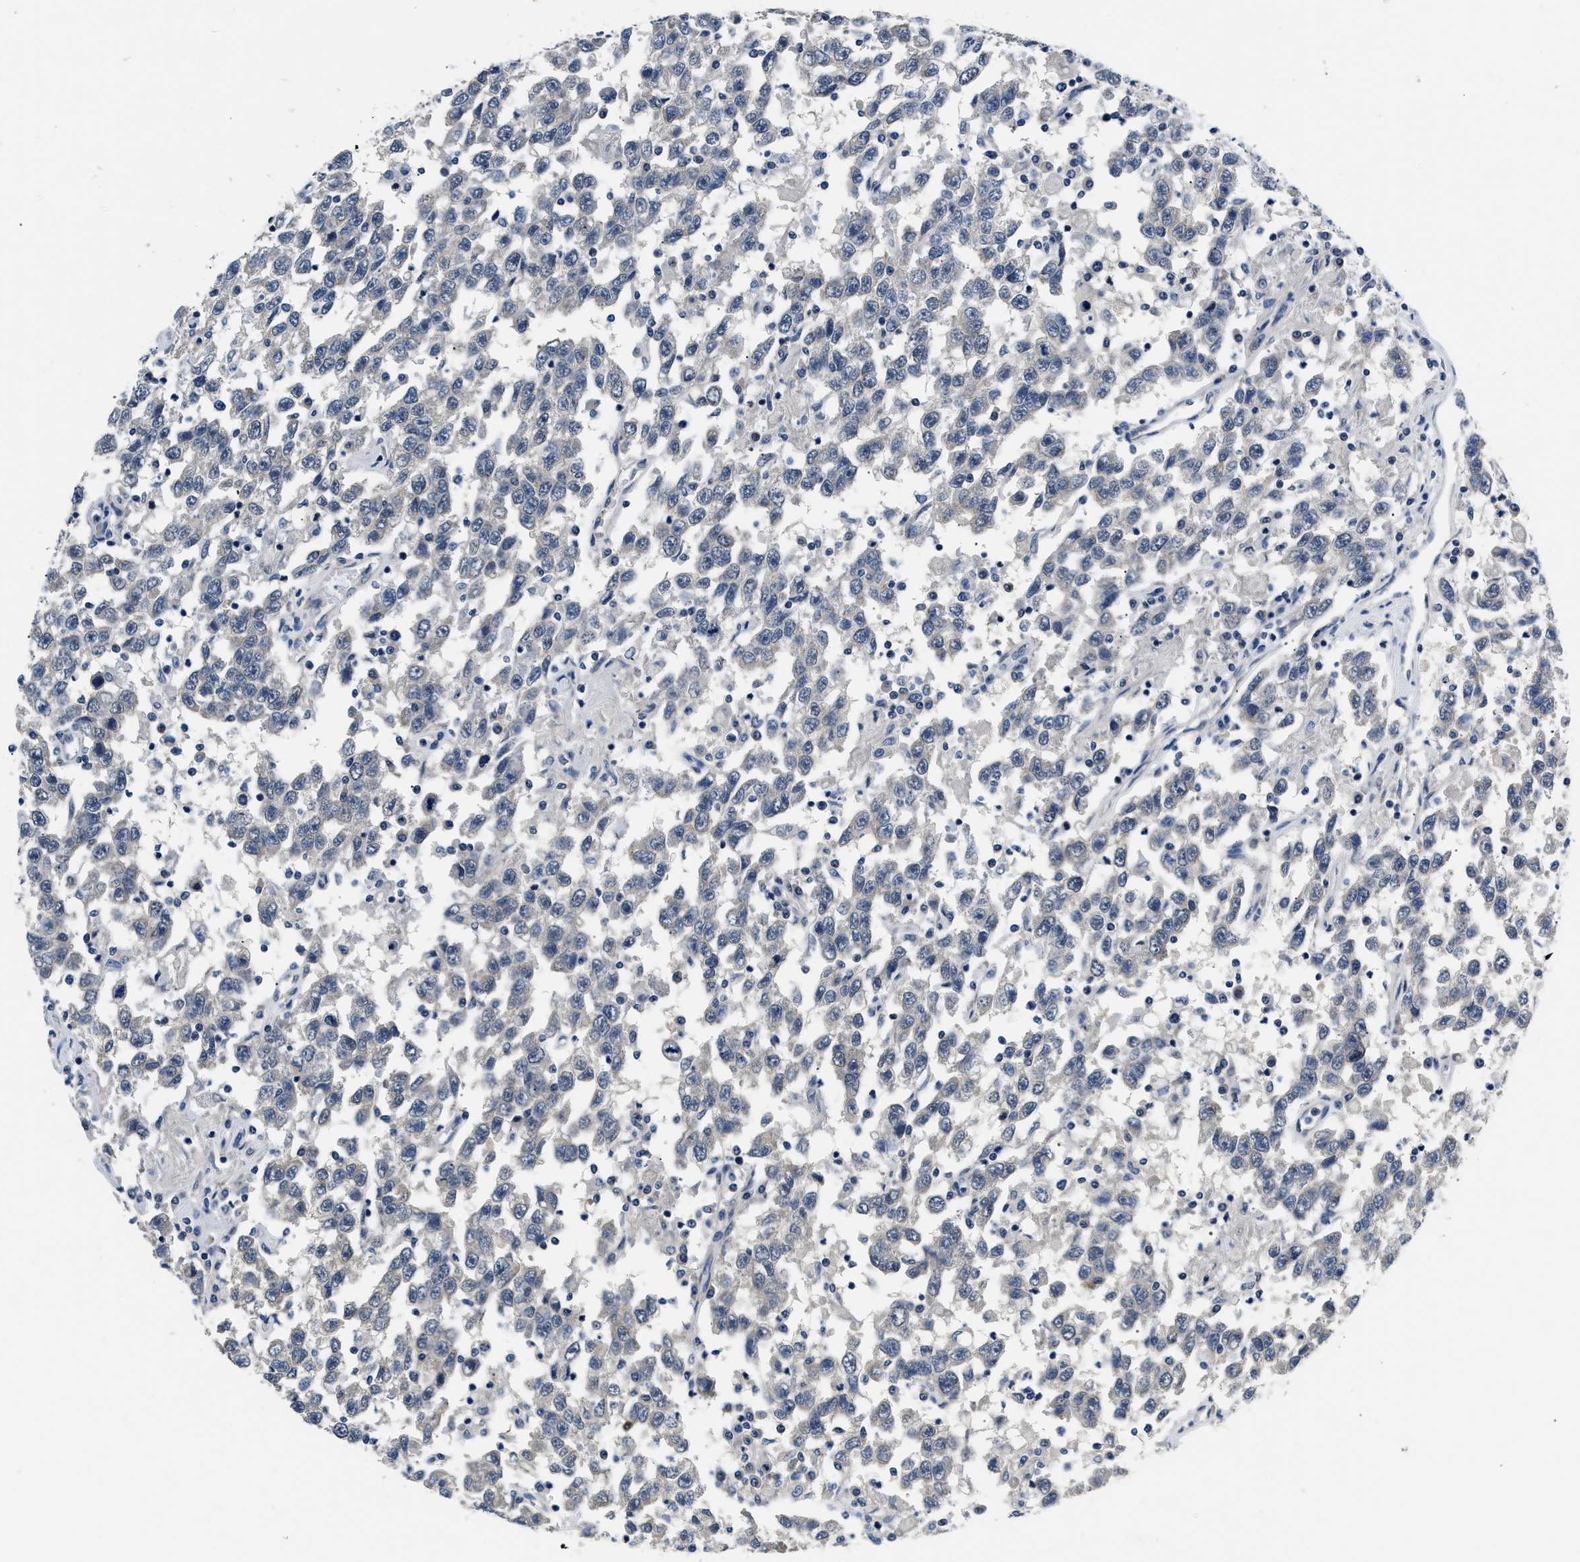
{"staining": {"intensity": "negative", "quantity": "none", "location": "none"}, "tissue": "testis cancer", "cell_type": "Tumor cells", "image_type": "cancer", "snomed": [{"axis": "morphology", "description": "Seminoma, NOS"}, {"axis": "topography", "description": "Testis"}], "caption": "There is no significant positivity in tumor cells of seminoma (testis). (Stains: DAB immunohistochemistry (IHC) with hematoxylin counter stain, Microscopy: brightfield microscopy at high magnification).", "gene": "SMAD4", "patient": {"sex": "male", "age": 41}}